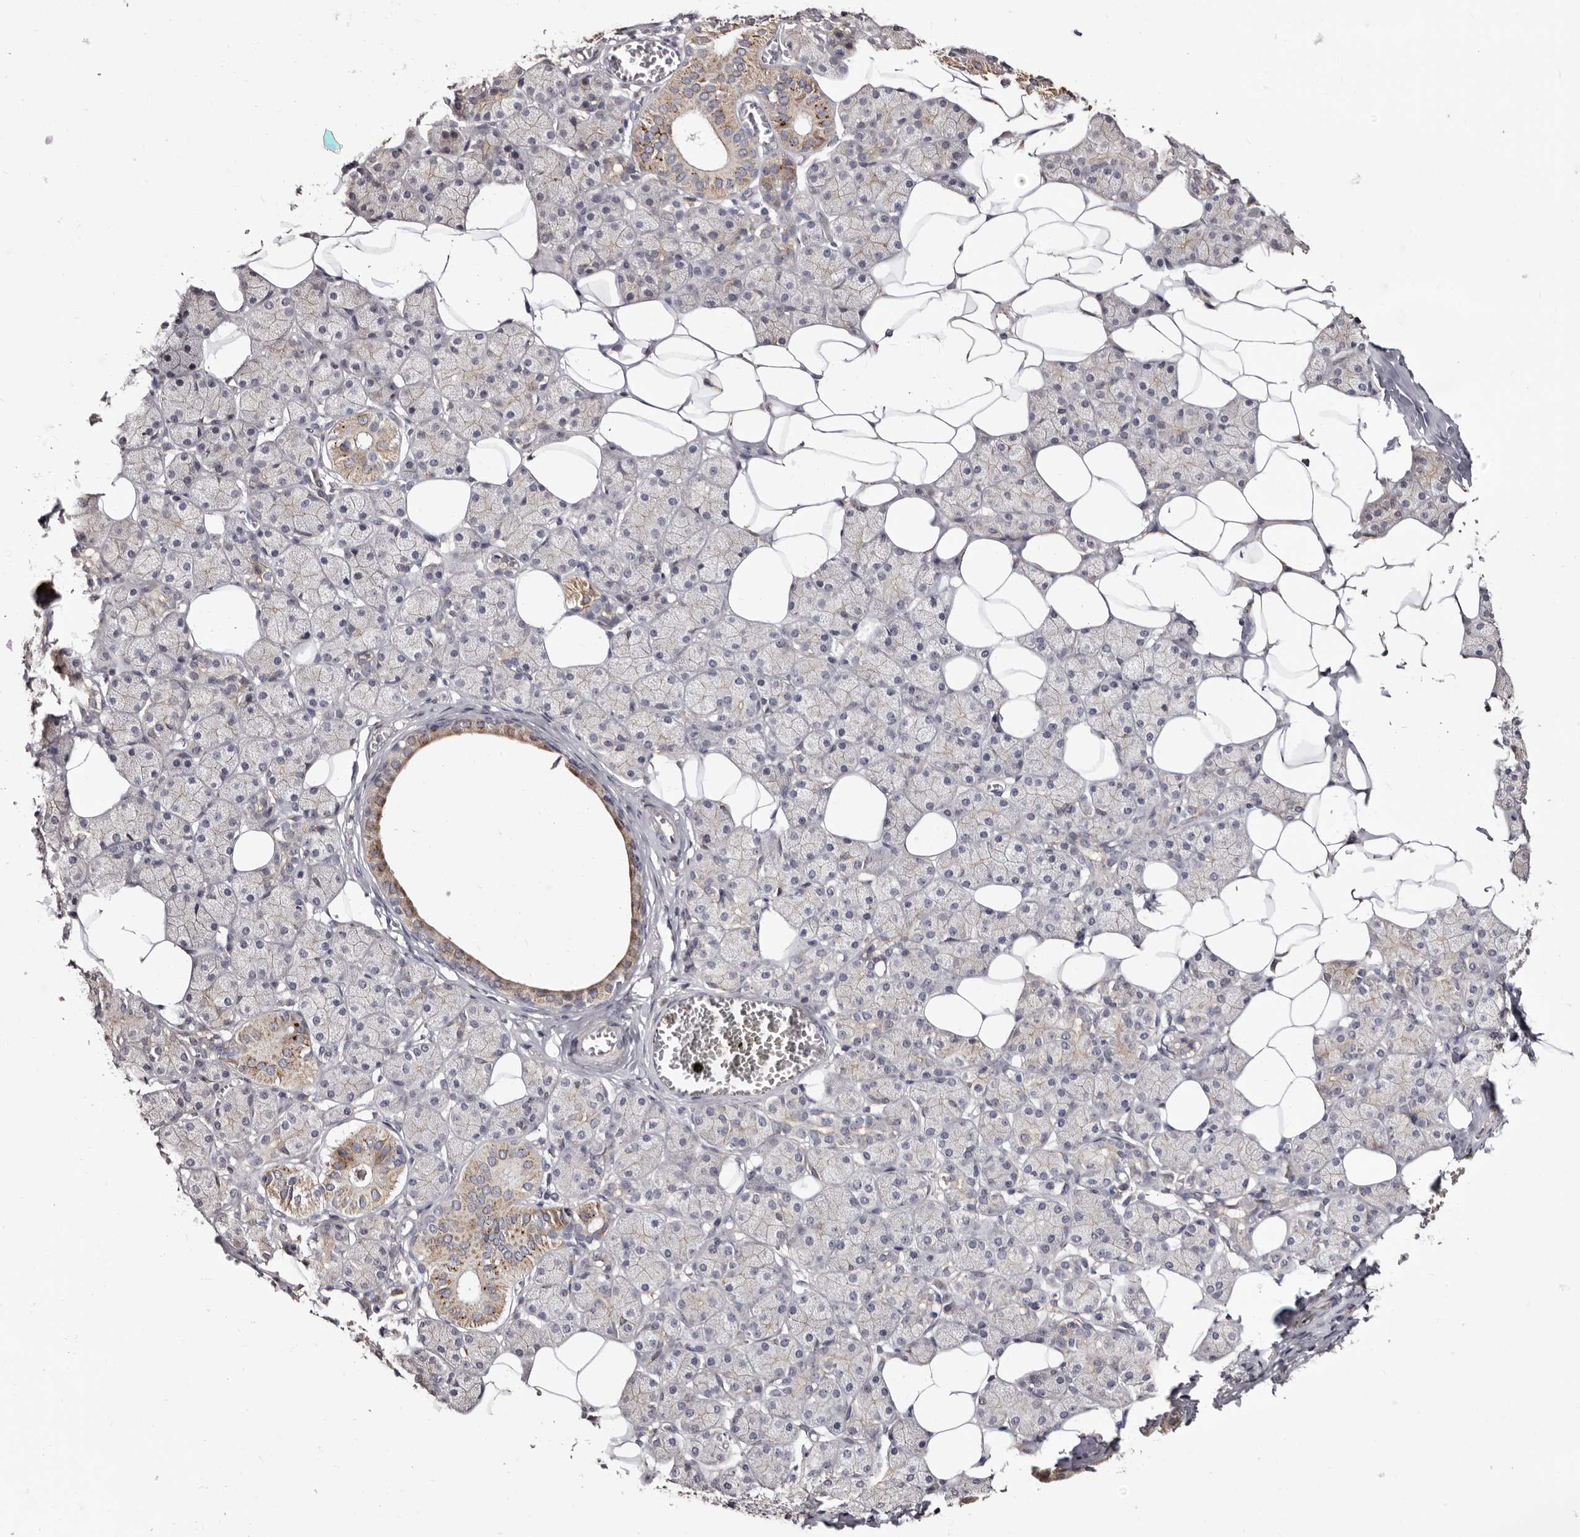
{"staining": {"intensity": "moderate", "quantity": "<25%", "location": "cytoplasmic/membranous"}, "tissue": "salivary gland", "cell_type": "Glandular cells", "image_type": "normal", "snomed": [{"axis": "morphology", "description": "Normal tissue, NOS"}, {"axis": "topography", "description": "Salivary gland"}], "caption": "This is an image of immunohistochemistry staining of benign salivary gland, which shows moderate expression in the cytoplasmic/membranous of glandular cells.", "gene": "PTAFR", "patient": {"sex": "female", "age": 33}}